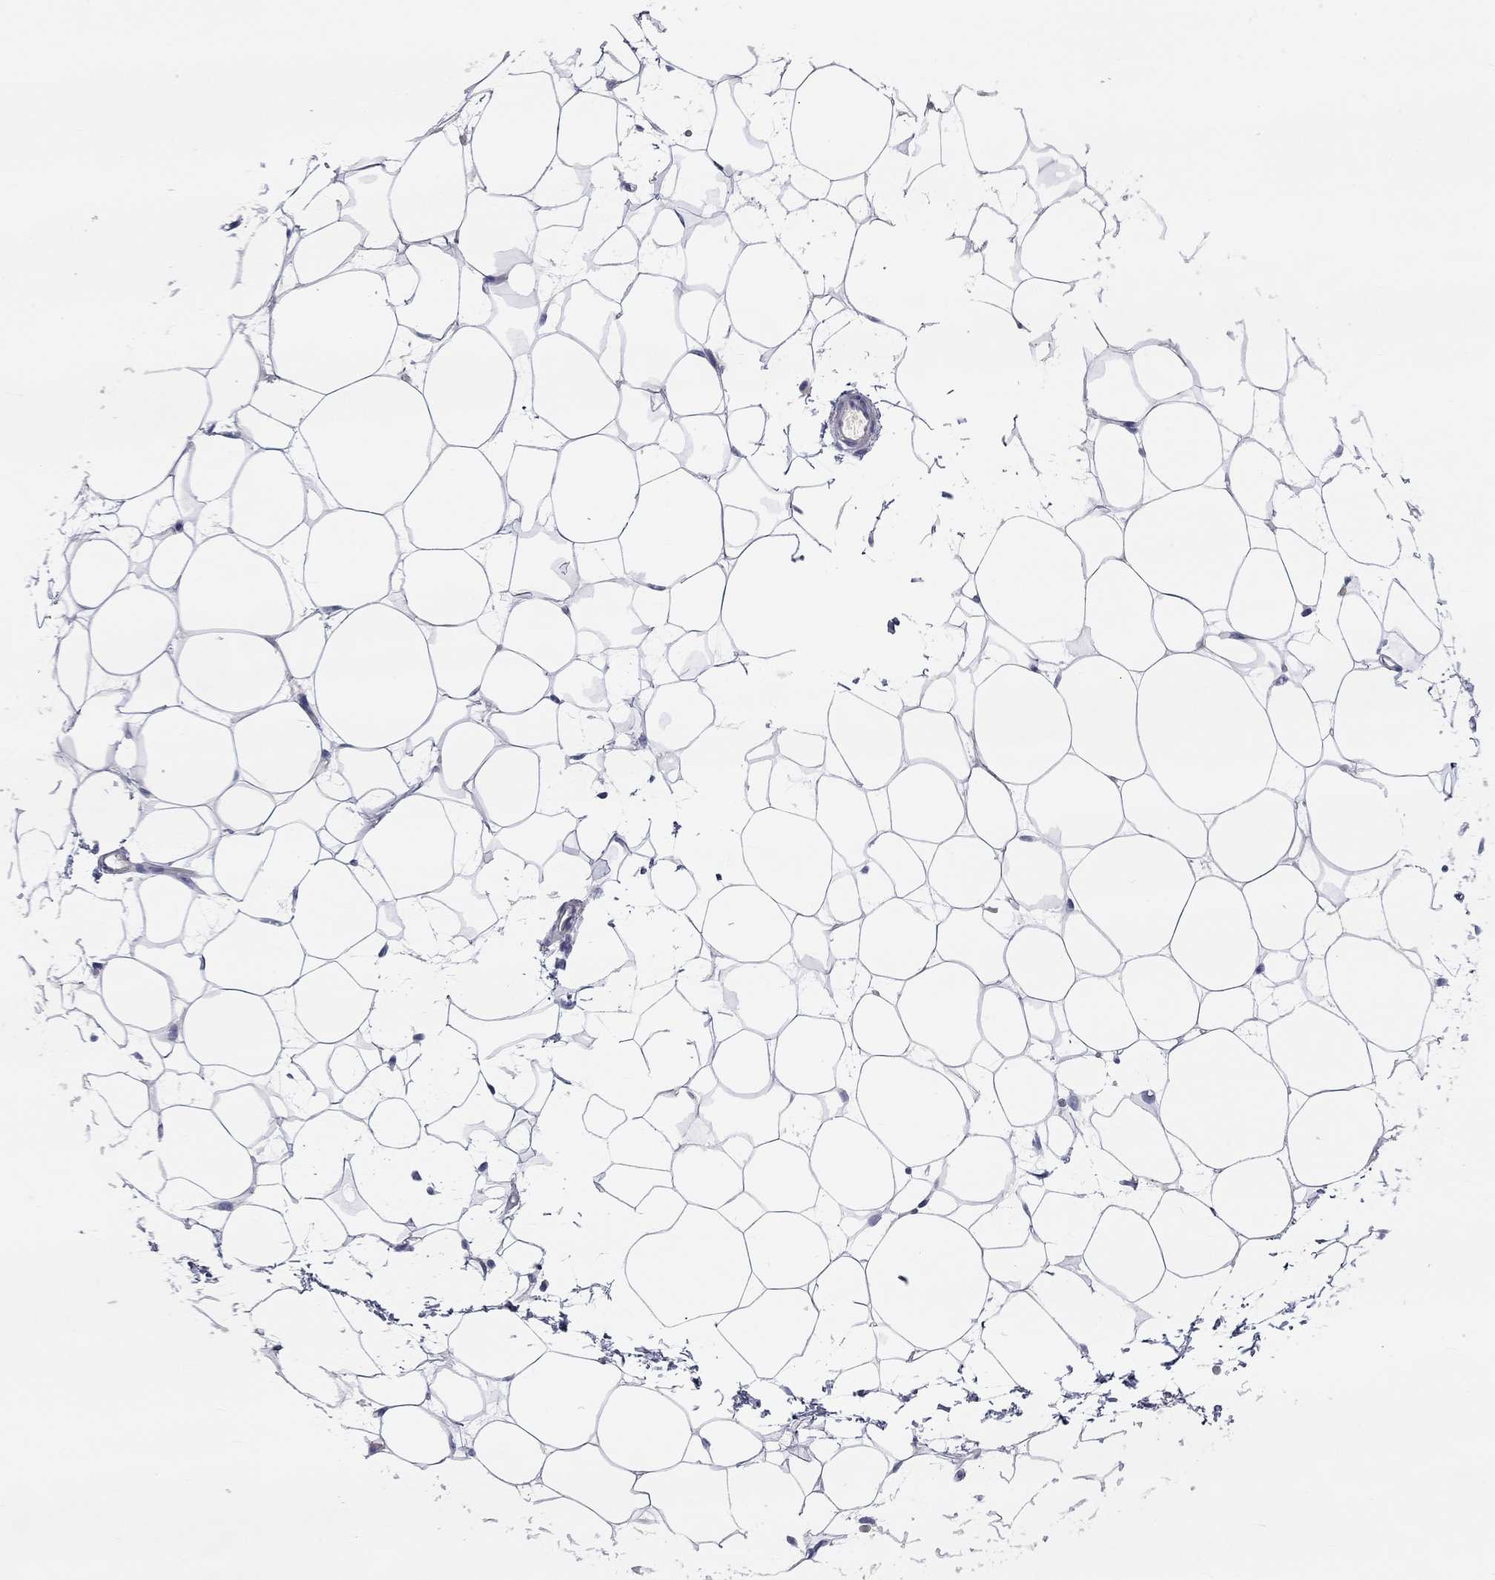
{"staining": {"intensity": "negative", "quantity": "none", "location": "none"}, "tissue": "breast", "cell_type": "Adipocytes", "image_type": "normal", "snomed": [{"axis": "morphology", "description": "Normal tissue, NOS"}, {"axis": "topography", "description": "Breast"}], "caption": "DAB (3,3'-diaminobenzidine) immunohistochemical staining of normal breast shows no significant staining in adipocytes. (Brightfield microscopy of DAB (3,3'-diaminobenzidine) immunohistochemistry at high magnification).", "gene": "ST7L", "patient": {"sex": "female", "age": 37}}